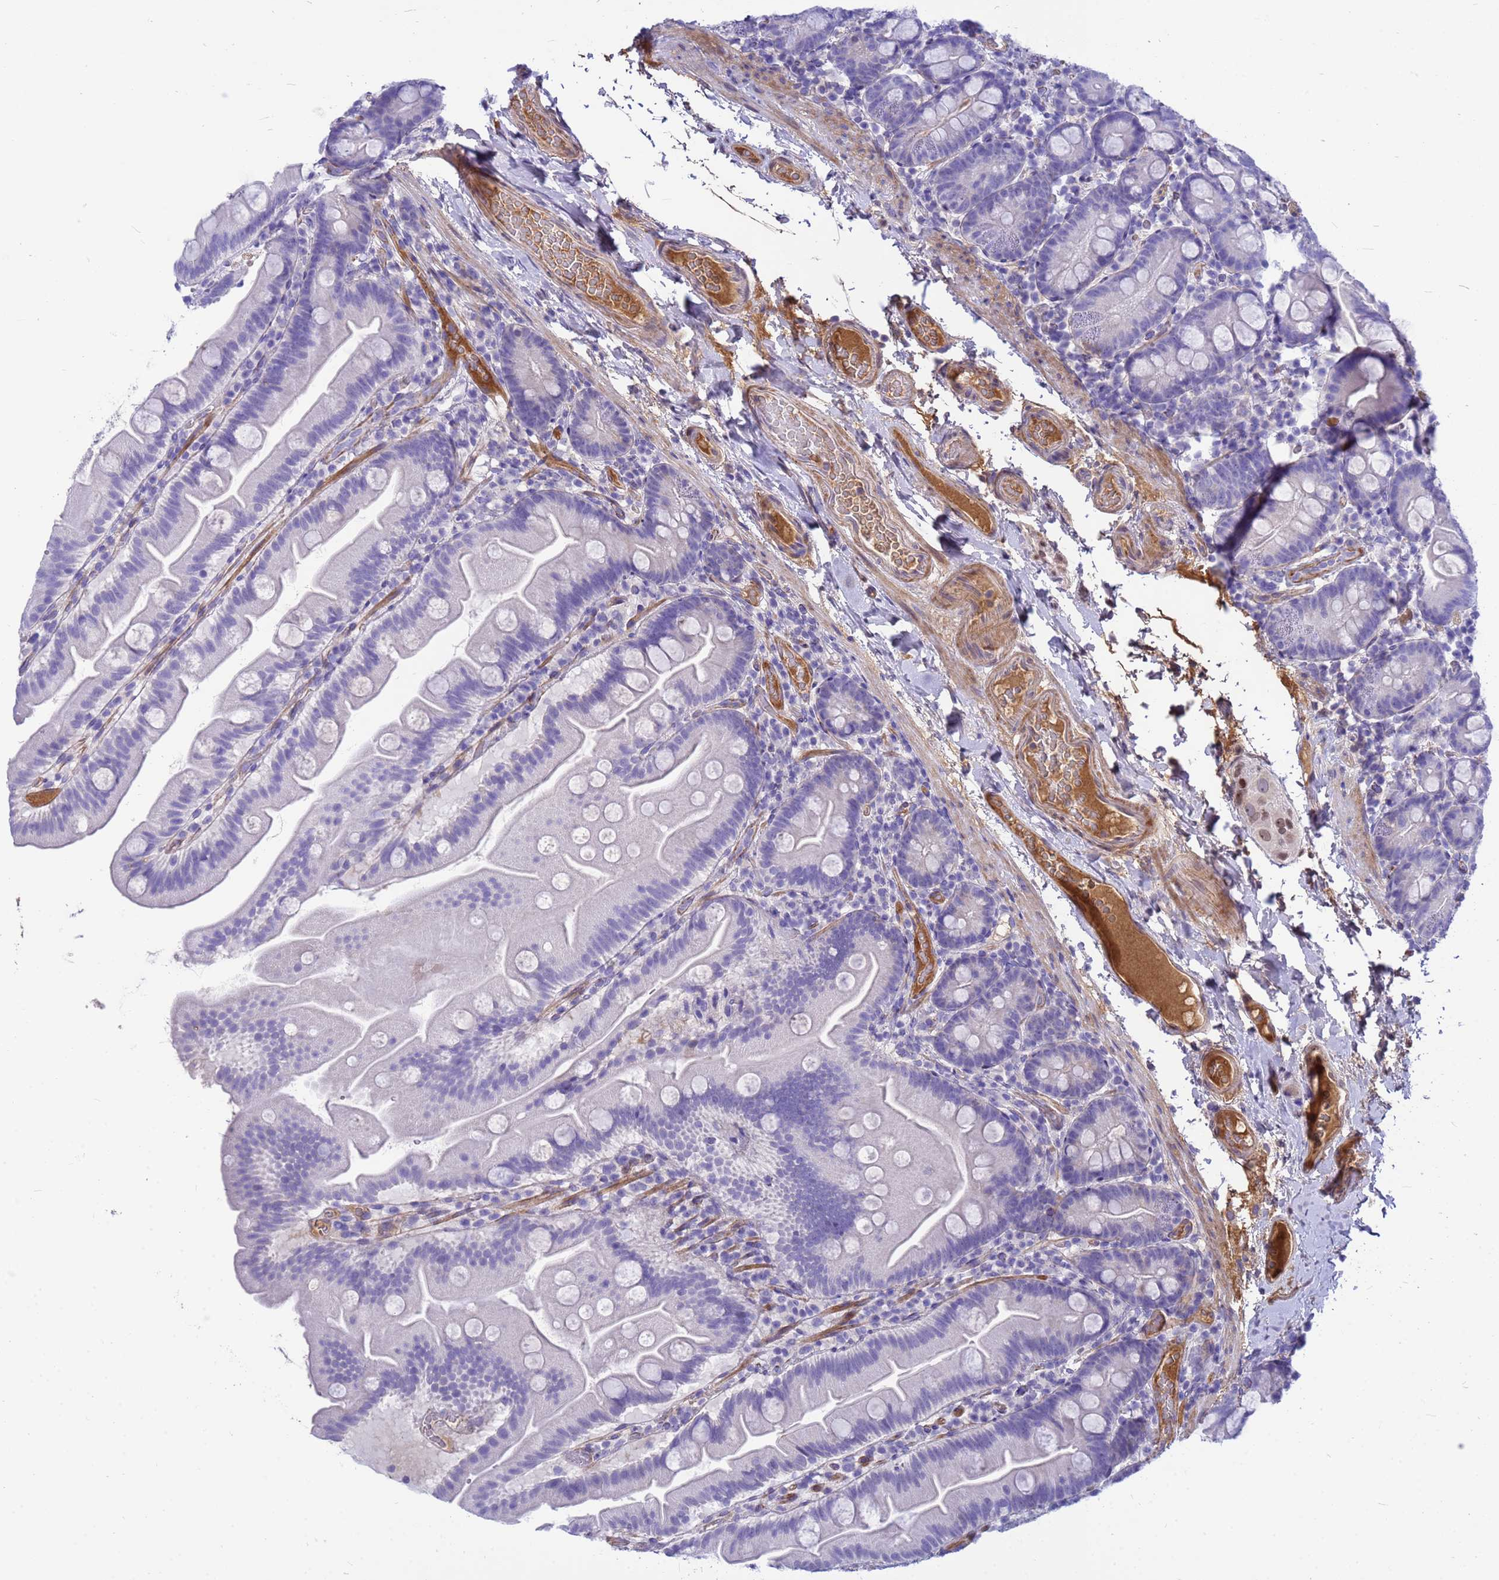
{"staining": {"intensity": "negative", "quantity": "none", "location": "none"}, "tissue": "small intestine", "cell_type": "Glandular cells", "image_type": "normal", "snomed": [{"axis": "morphology", "description": "Normal tissue, NOS"}, {"axis": "topography", "description": "Small intestine"}], "caption": "High power microscopy photomicrograph of an immunohistochemistry (IHC) micrograph of normal small intestine, revealing no significant positivity in glandular cells.", "gene": "ORM1", "patient": {"sex": "female", "age": 68}}